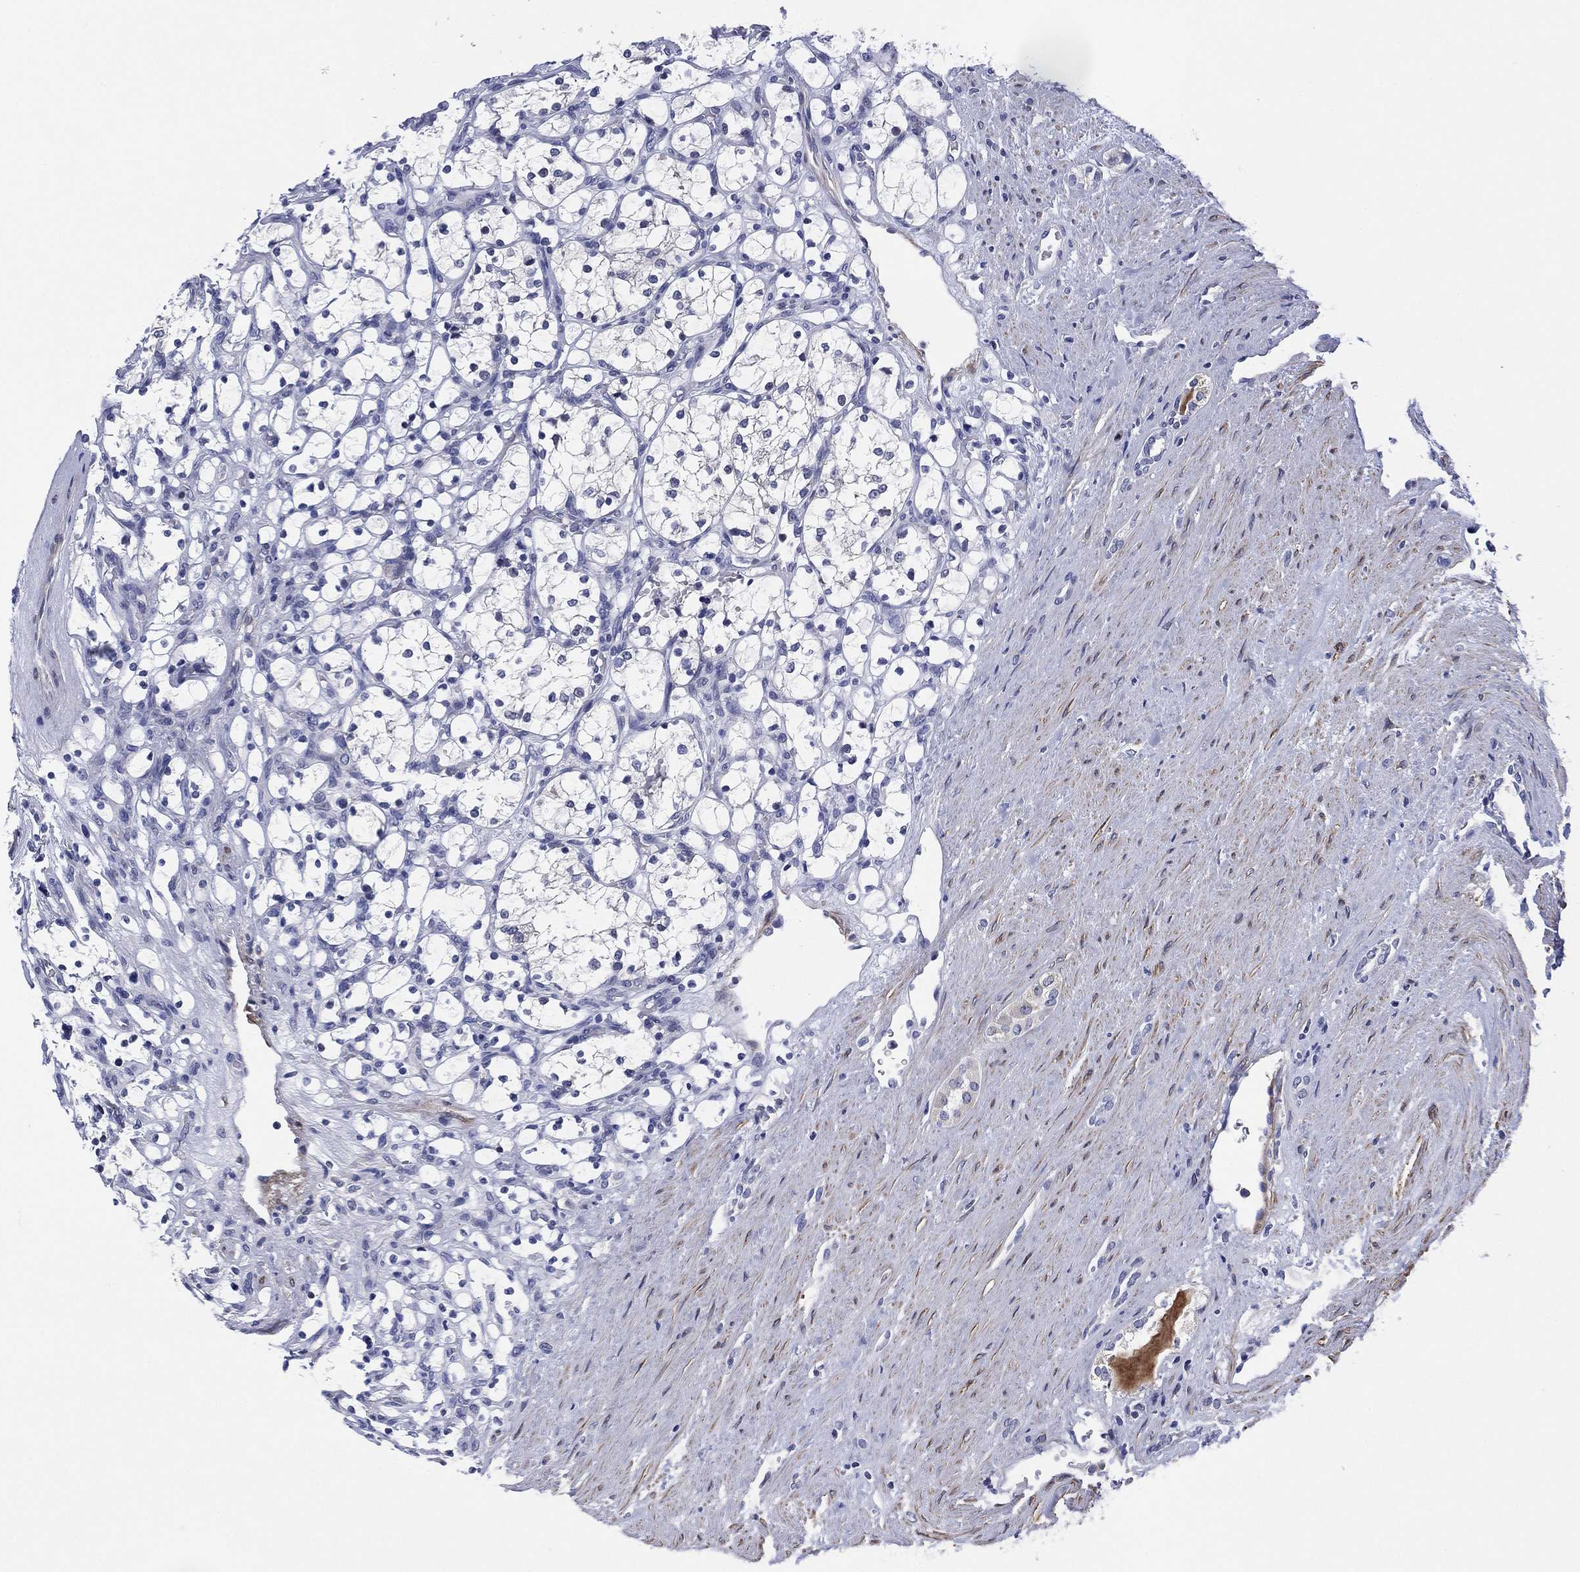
{"staining": {"intensity": "negative", "quantity": "none", "location": "none"}, "tissue": "renal cancer", "cell_type": "Tumor cells", "image_type": "cancer", "snomed": [{"axis": "morphology", "description": "Adenocarcinoma, NOS"}, {"axis": "topography", "description": "Kidney"}], "caption": "Tumor cells are negative for brown protein staining in renal adenocarcinoma. (DAB IHC with hematoxylin counter stain).", "gene": "CLIP3", "patient": {"sex": "female", "age": 69}}